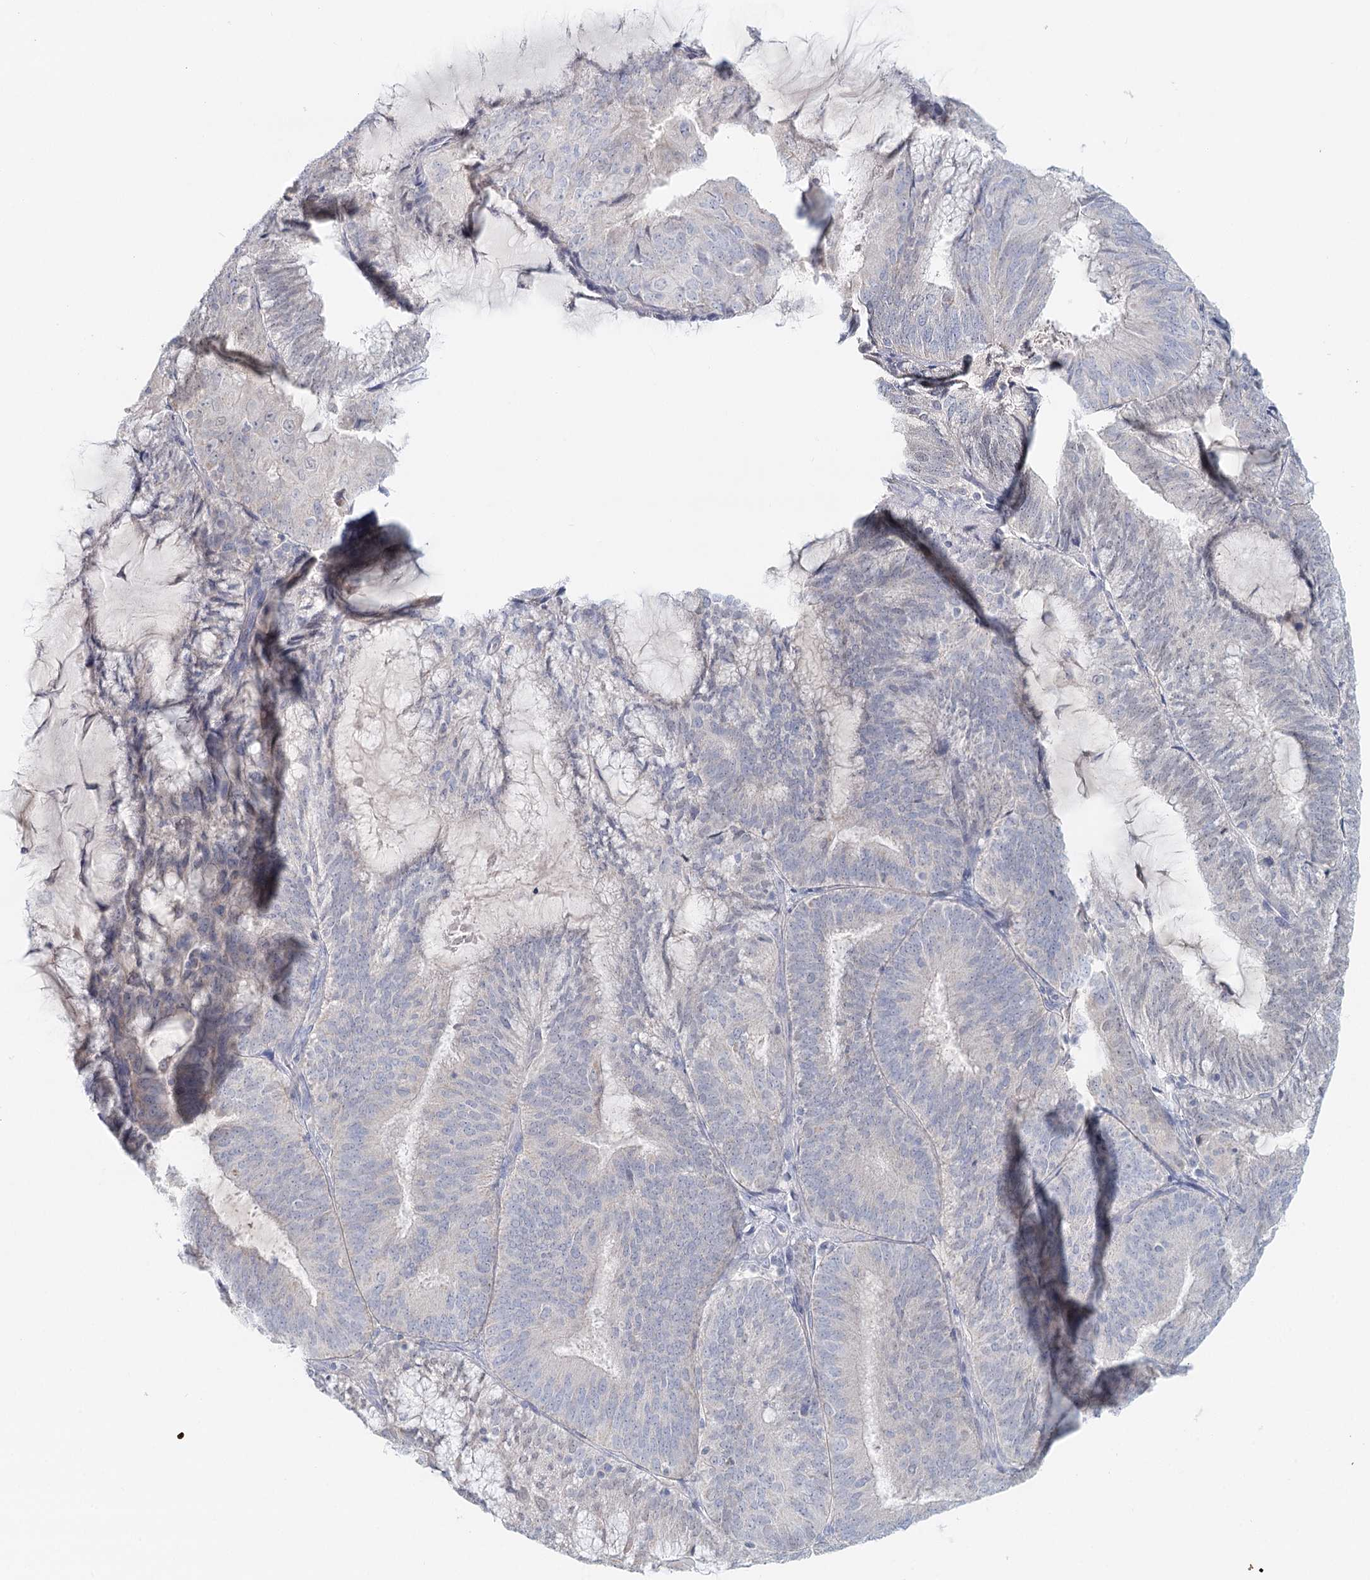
{"staining": {"intensity": "negative", "quantity": "none", "location": "none"}, "tissue": "endometrial cancer", "cell_type": "Tumor cells", "image_type": "cancer", "snomed": [{"axis": "morphology", "description": "Adenocarcinoma, NOS"}, {"axis": "topography", "description": "Endometrium"}], "caption": "Immunohistochemistry (IHC) of endometrial cancer reveals no staining in tumor cells. The staining is performed using DAB brown chromogen with nuclei counter-stained in using hematoxylin.", "gene": "PSAPL1", "patient": {"sex": "female", "age": 81}}